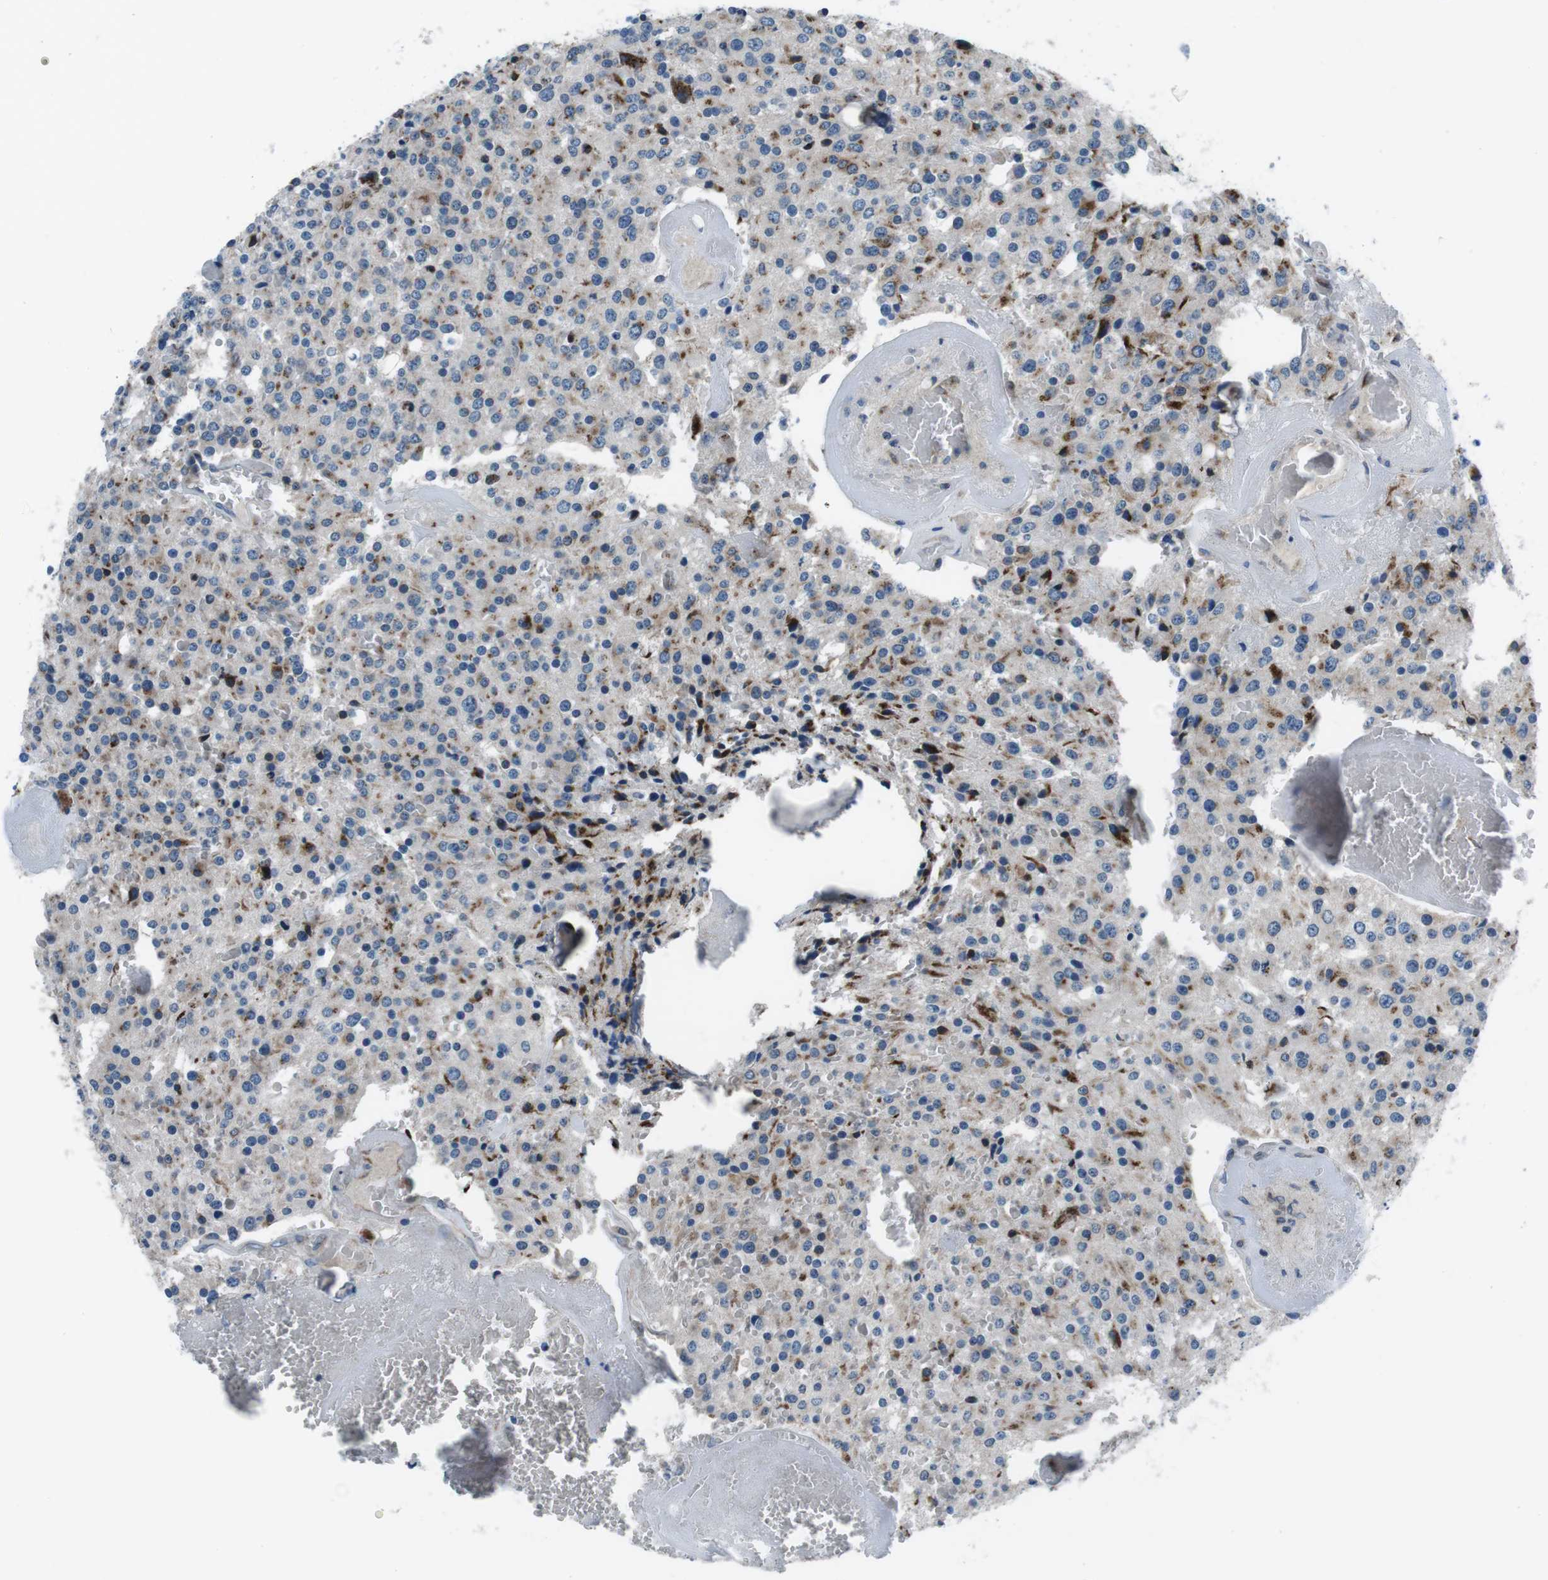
{"staining": {"intensity": "moderate", "quantity": "<25%", "location": "cytoplasmic/membranous"}, "tissue": "glioma", "cell_type": "Tumor cells", "image_type": "cancer", "snomed": [{"axis": "morphology", "description": "Glioma, malignant, Low grade"}, {"axis": "topography", "description": "Brain"}], "caption": "Moderate cytoplasmic/membranous positivity is identified in about <25% of tumor cells in glioma. The protein is stained brown, and the nuclei are stained in blue (DAB IHC with brightfield microscopy, high magnification).", "gene": "NUCB2", "patient": {"sex": "male", "age": 58}}